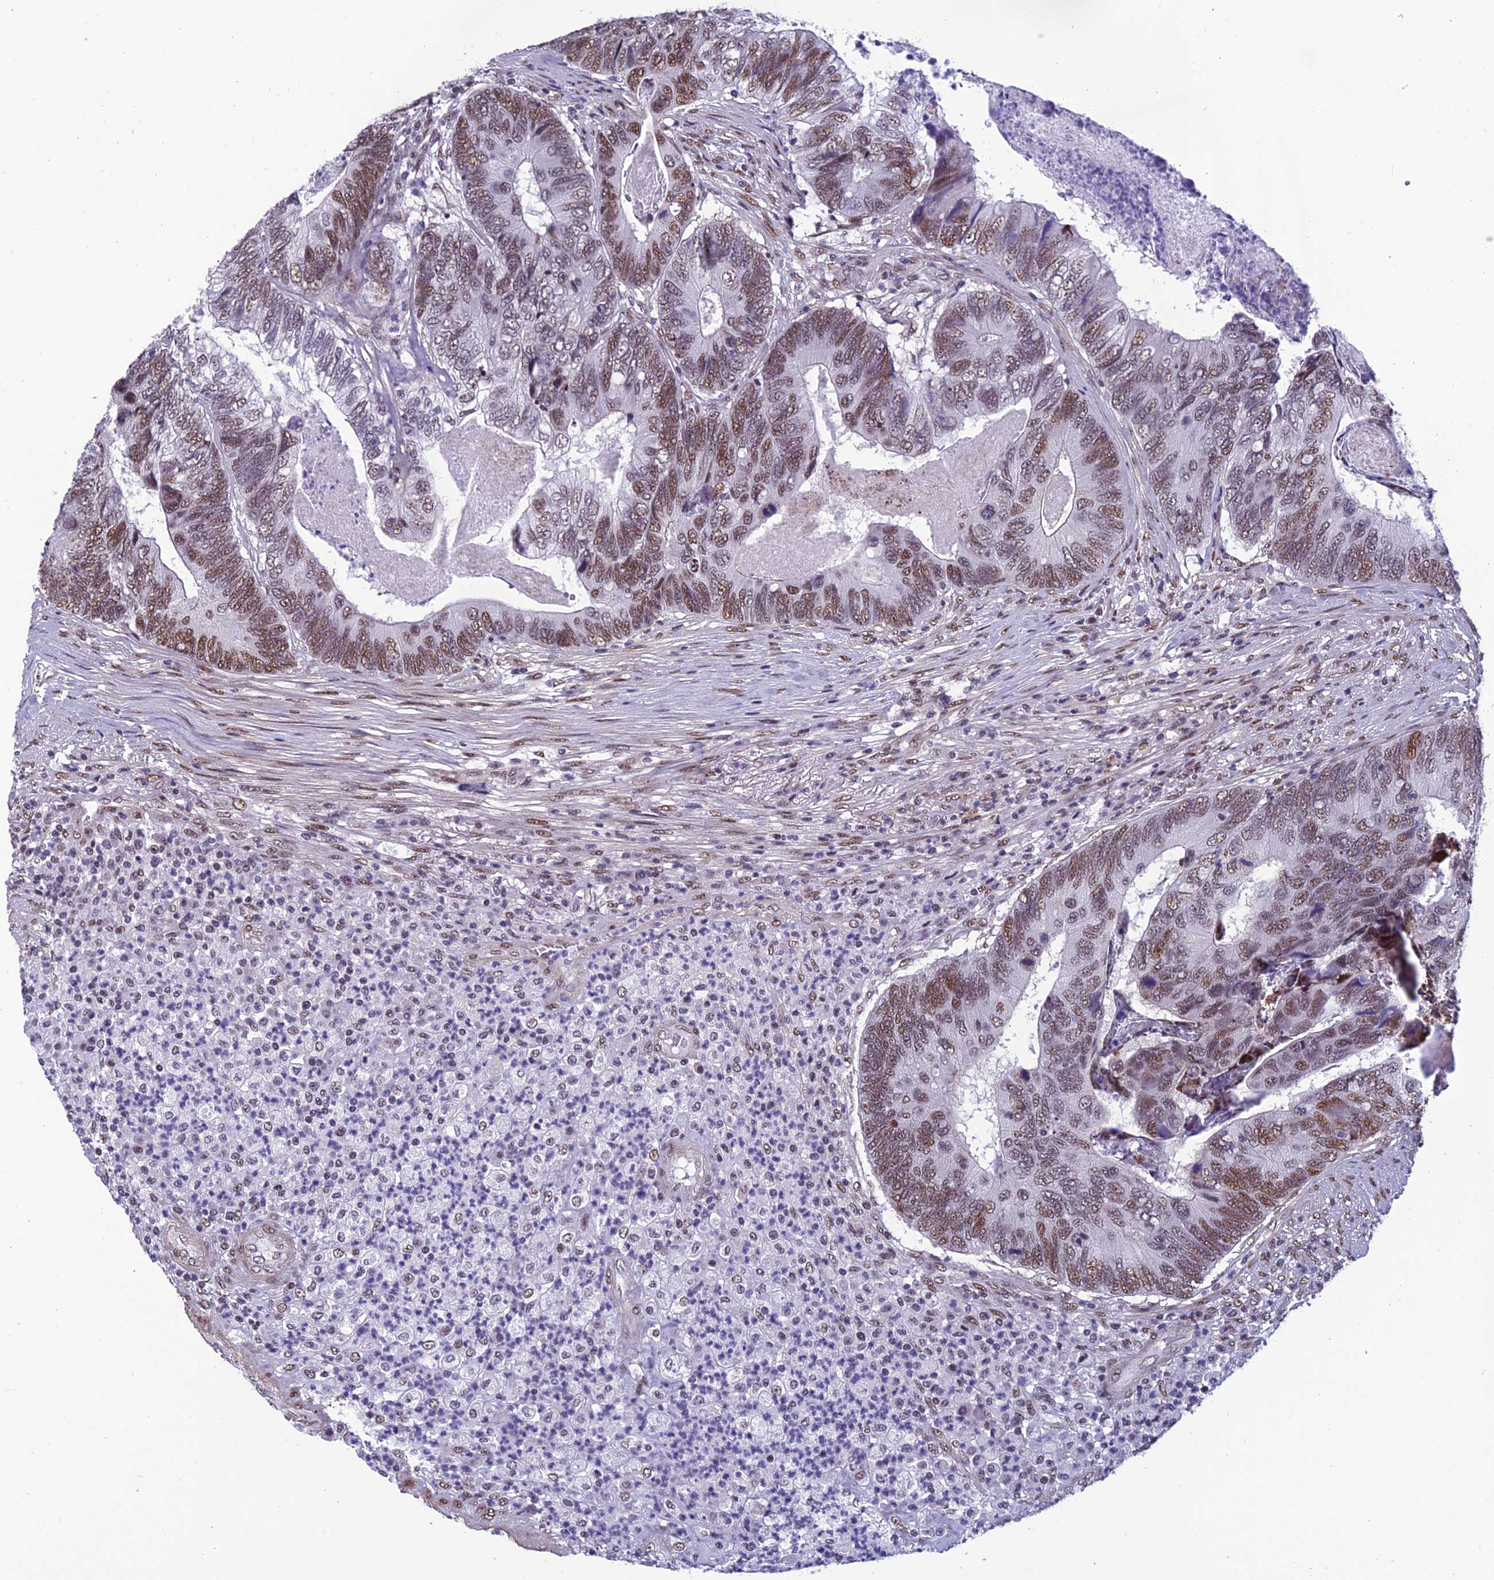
{"staining": {"intensity": "moderate", "quantity": ">75%", "location": "nuclear"}, "tissue": "colorectal cancer", "cell_type": "Tumor cells", "image_type": "cancer", "snomed": [{"axis": "morphology", "description": "Adenocarcinoma, NOS"}, {"axis": "topography", "description": "Colon"}], "caption": "There is medium levels of moderate nuclear positivity in tumor cells of adenocarcinoma (colorectal), as demonstrated by immunohistochemical staining (brown color).", "gene": "RSRC1", "patient": {"sex": "female", "age": 67}}